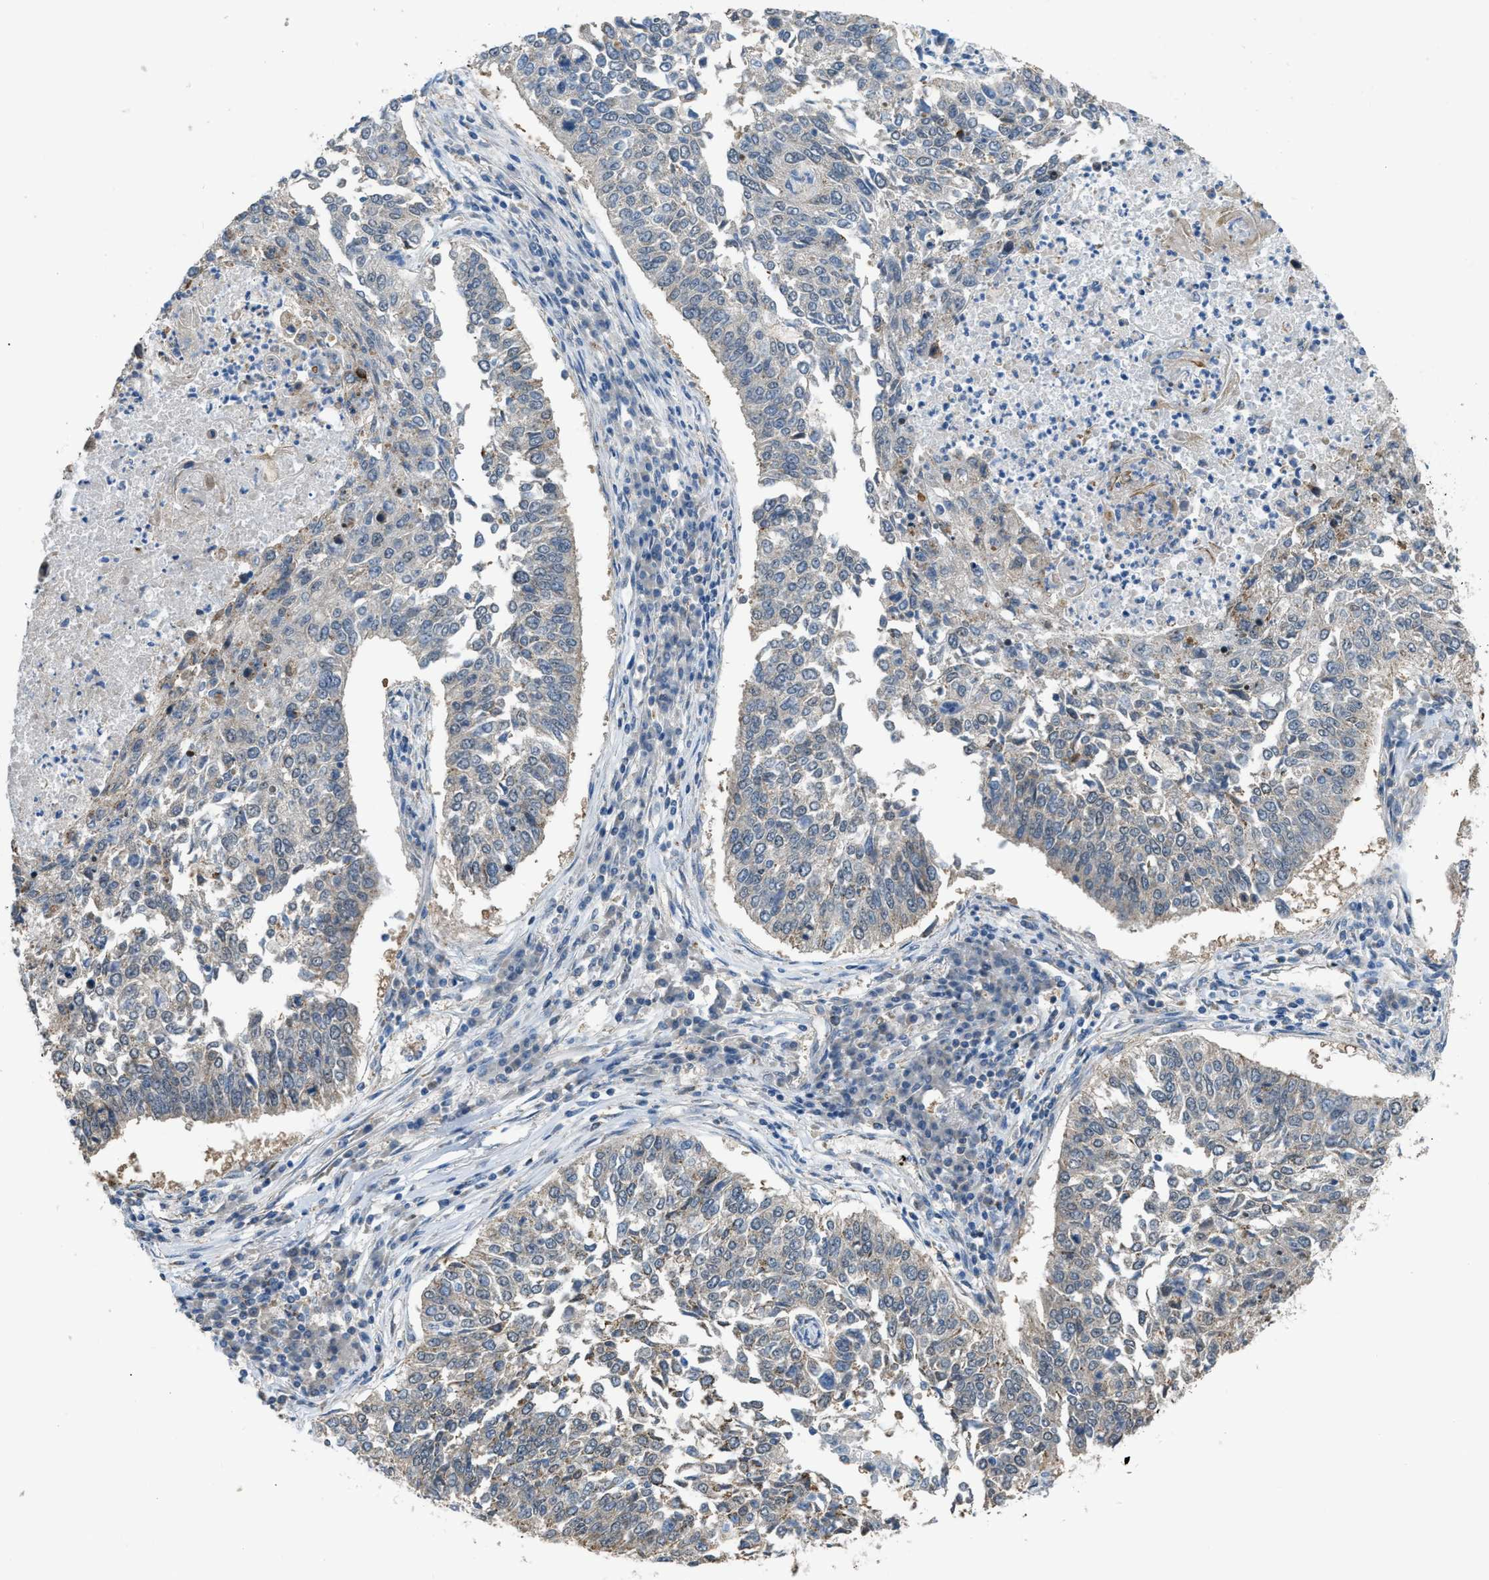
{"staining": {"intensity": "negative", "quantity": "none", "location": "none"}, "tissue": "lung cancer", "cell_type": "Tumor cells", "image_type": "cancer", "snomed": [{"axis": "morphology", "description": "Normal tissue, NOS"}, {"axis": "morphology", "description": "Squamous cell carcinoma, NOS"}, {"axis": "topography", "description": "Cartilage tissue"}, {"axis": "topography", "description": "Bronchus"}, {"axis": "topography", "description": "Lung"}], "caption": "This histopathology image is of squamous cell carcinoma (lung) stained with immunohistochemistry to label a protein in brown with the nuclei are counter-stained blue. There is no expression in tumor cells.", "gene": "ETFB", "patient": {"sex": "female", "age": 49}}